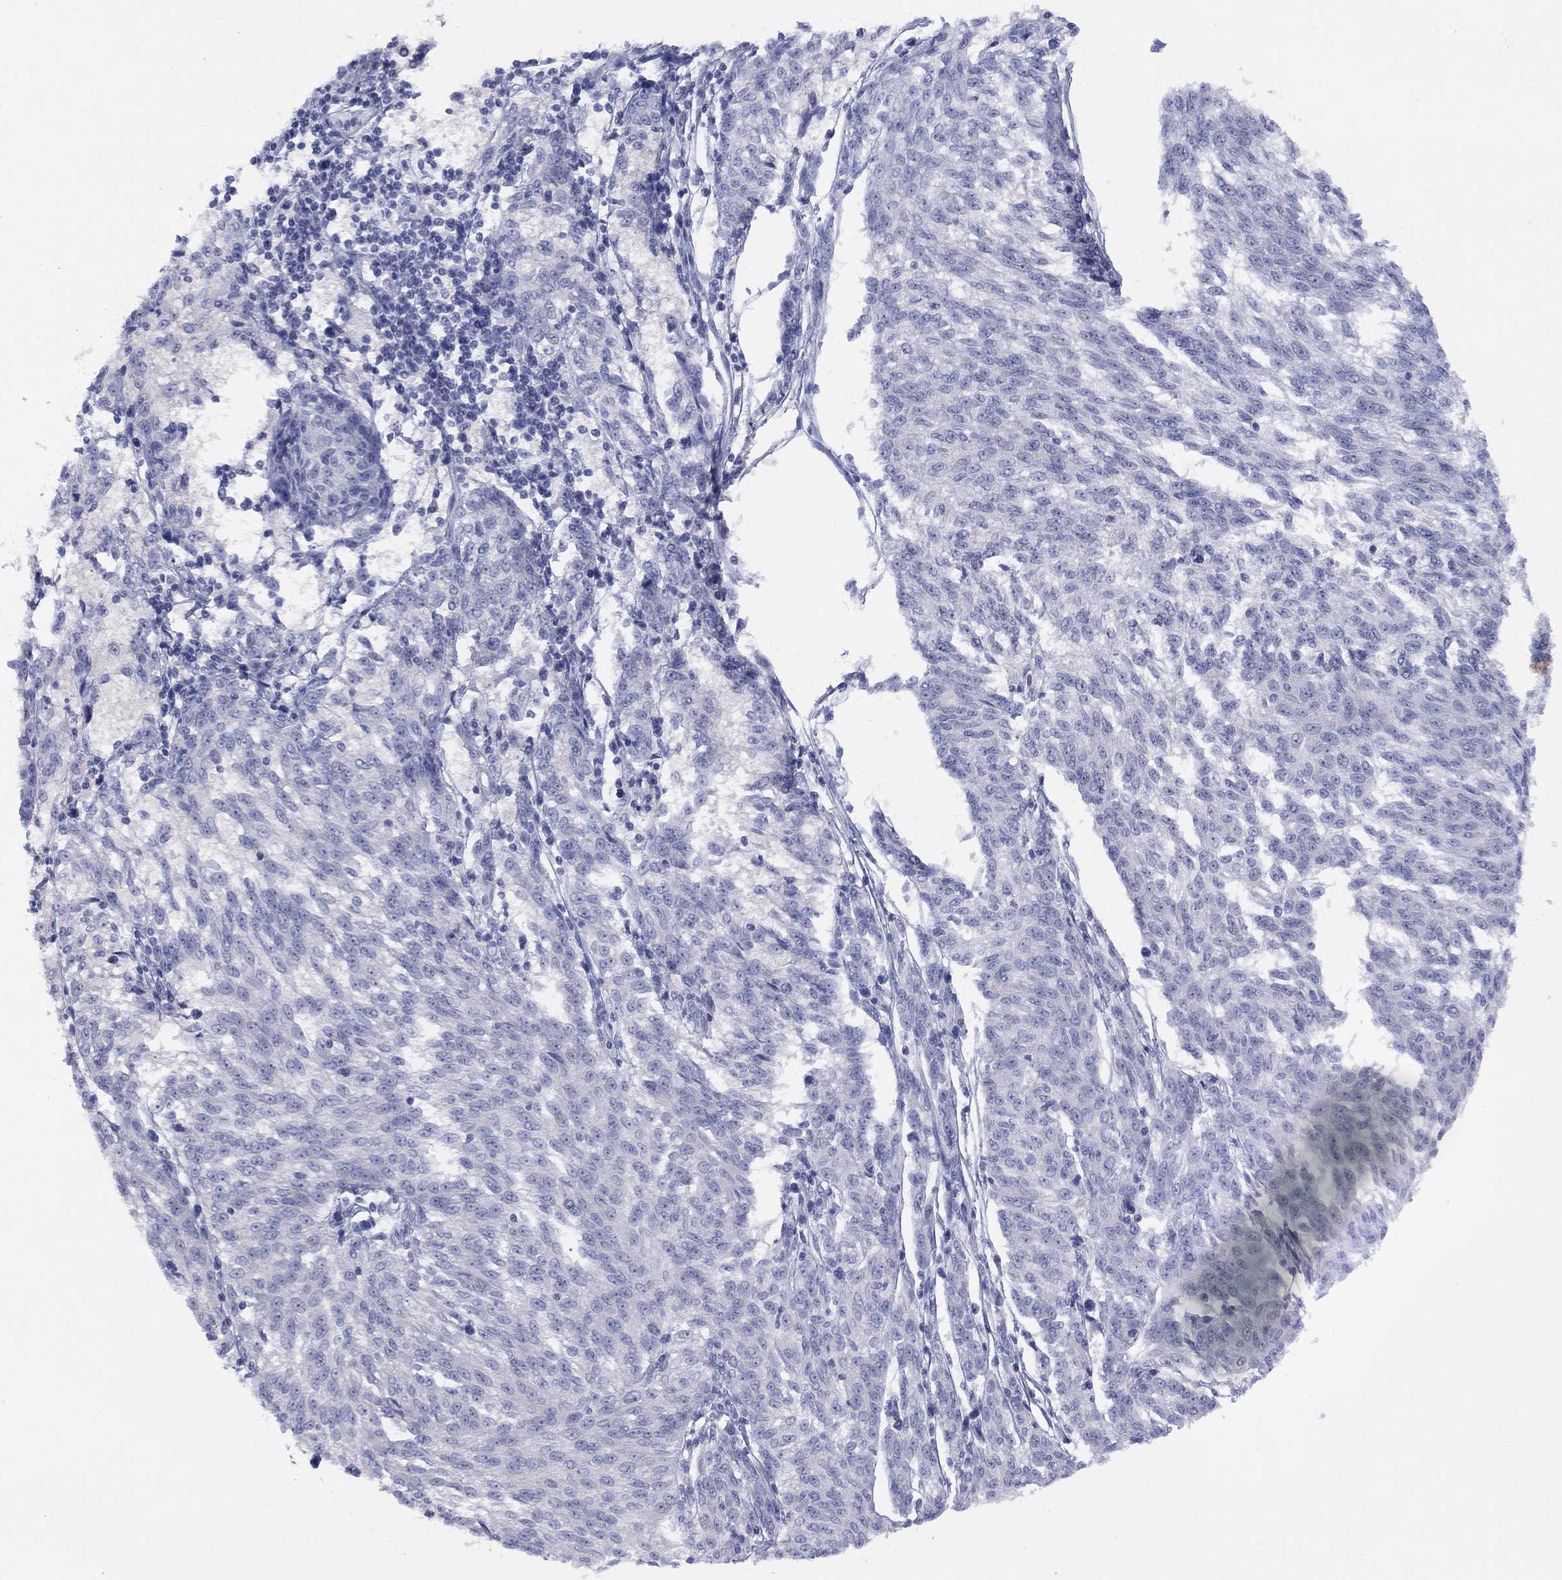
{"staining": {"intensity": "negative", "quantity": "none", "location": "none"}, "tissue": "melanoma", "cell_type": "Tumor cells", "image_type": "cancer", "snomed": [{"axis": "morphology", "description": "Malignant melanoma, NOS"}, {"axis": "topography", "description": "Skin"}], "caption": "DAB (3,3'-diaminobenzidine) immunohistochemical staining of malignant melanoma displays no significant staining in tumor cells. (Brightfield microscopy of DAB immunohistochemistry at high magnification).", "gene": "CPNE6", "patient": {"sex": "female", "age": 72}}